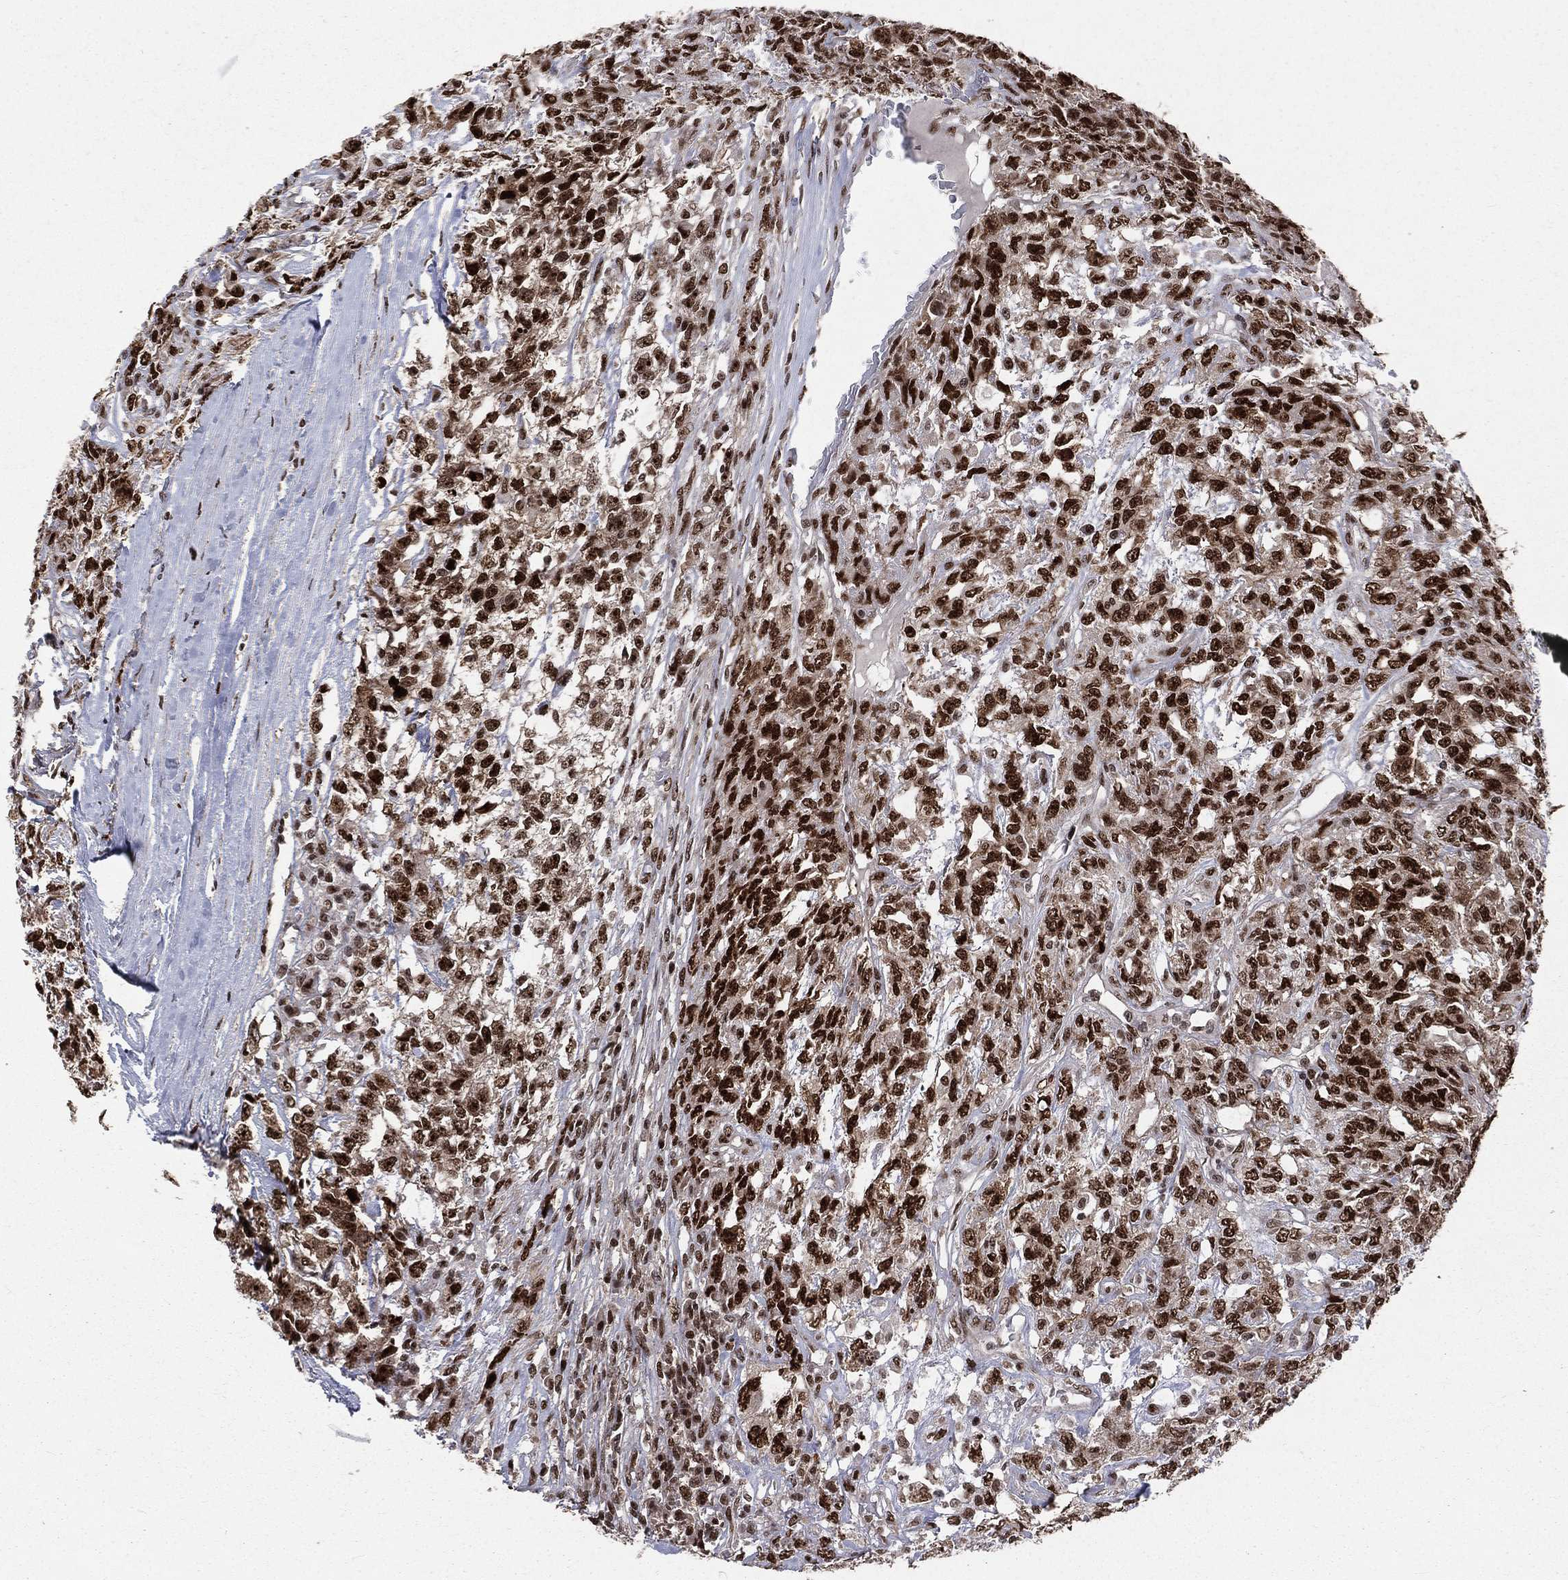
{"staining": {"intensity": "strong", "quantity": ">75%", "location": "nuclear"}, "tissue": "testis cancer", "cell_type": "Tumor cells", "image_type": "cancer", "snomed": [{"axis": "morphology", "description": "Seminoma, NOS"}, {"axis": "topography", "description": "Testis"}], "caption": "A high amount of strong nuclear positivity is appreciated in approximately >75% of tumor cells in testis cancer (seminoma) tissue.", "gene": "POLB", "patient": {"sex": "male", "age": 52}}